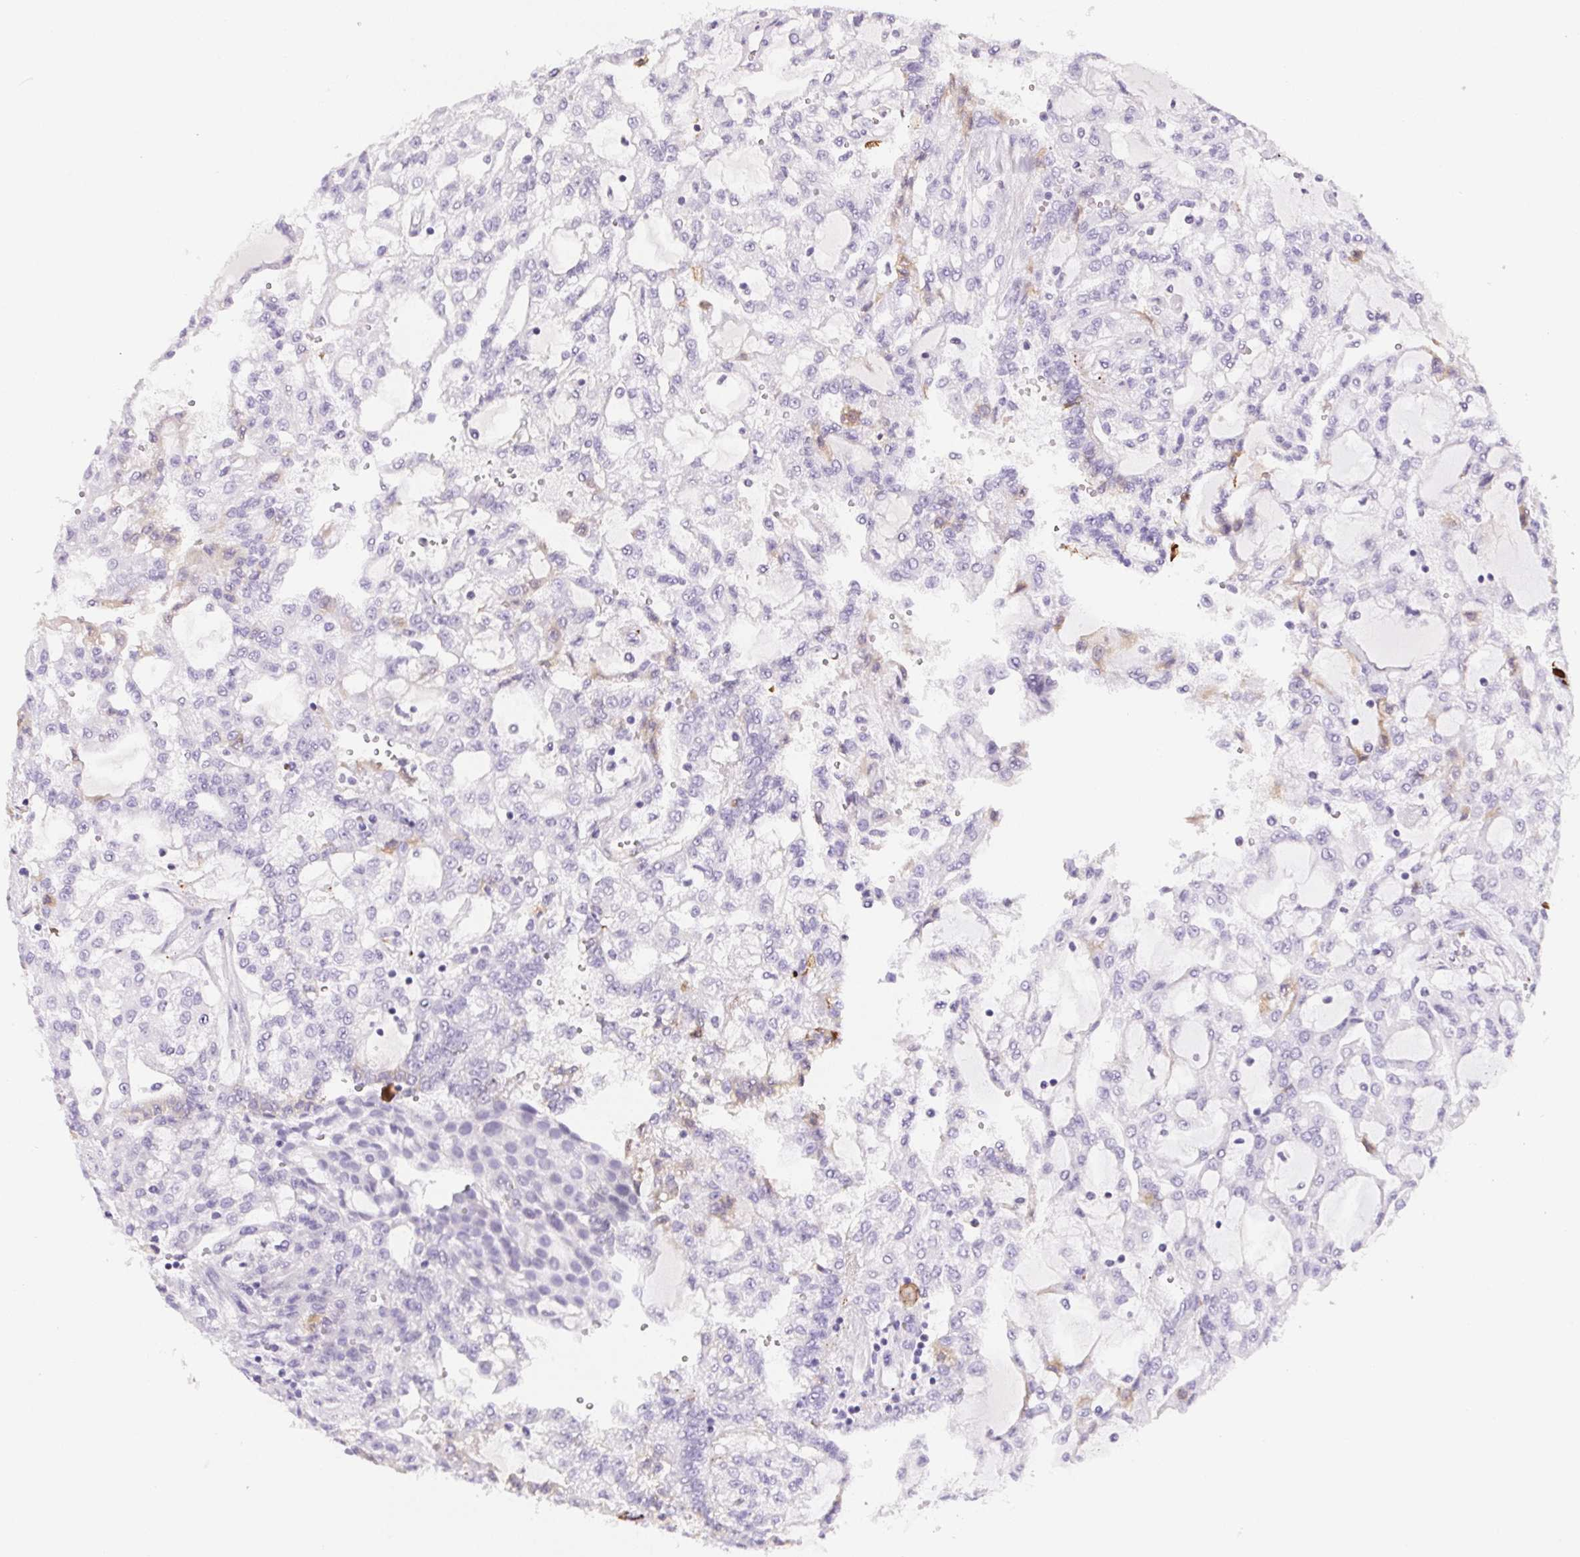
{"staining": {"intensity": "negative", "quantity": "none", "location": "none"}, "tissue": "renal cancer", "cell_type": "Tumor cells", "image_type": "cancer", "snomed": [{"axis": "morphology", "description": "Adenocarcinoma, NOS"}, {"axis": "topography", "description": "Kidney"}], "caption": "This is an immunohistochemistry image of adenocarcinoma (renal). There is no positivity in tumor cells.", "gene": "VTN", "patient": {"sex": "male", "age": 63}}